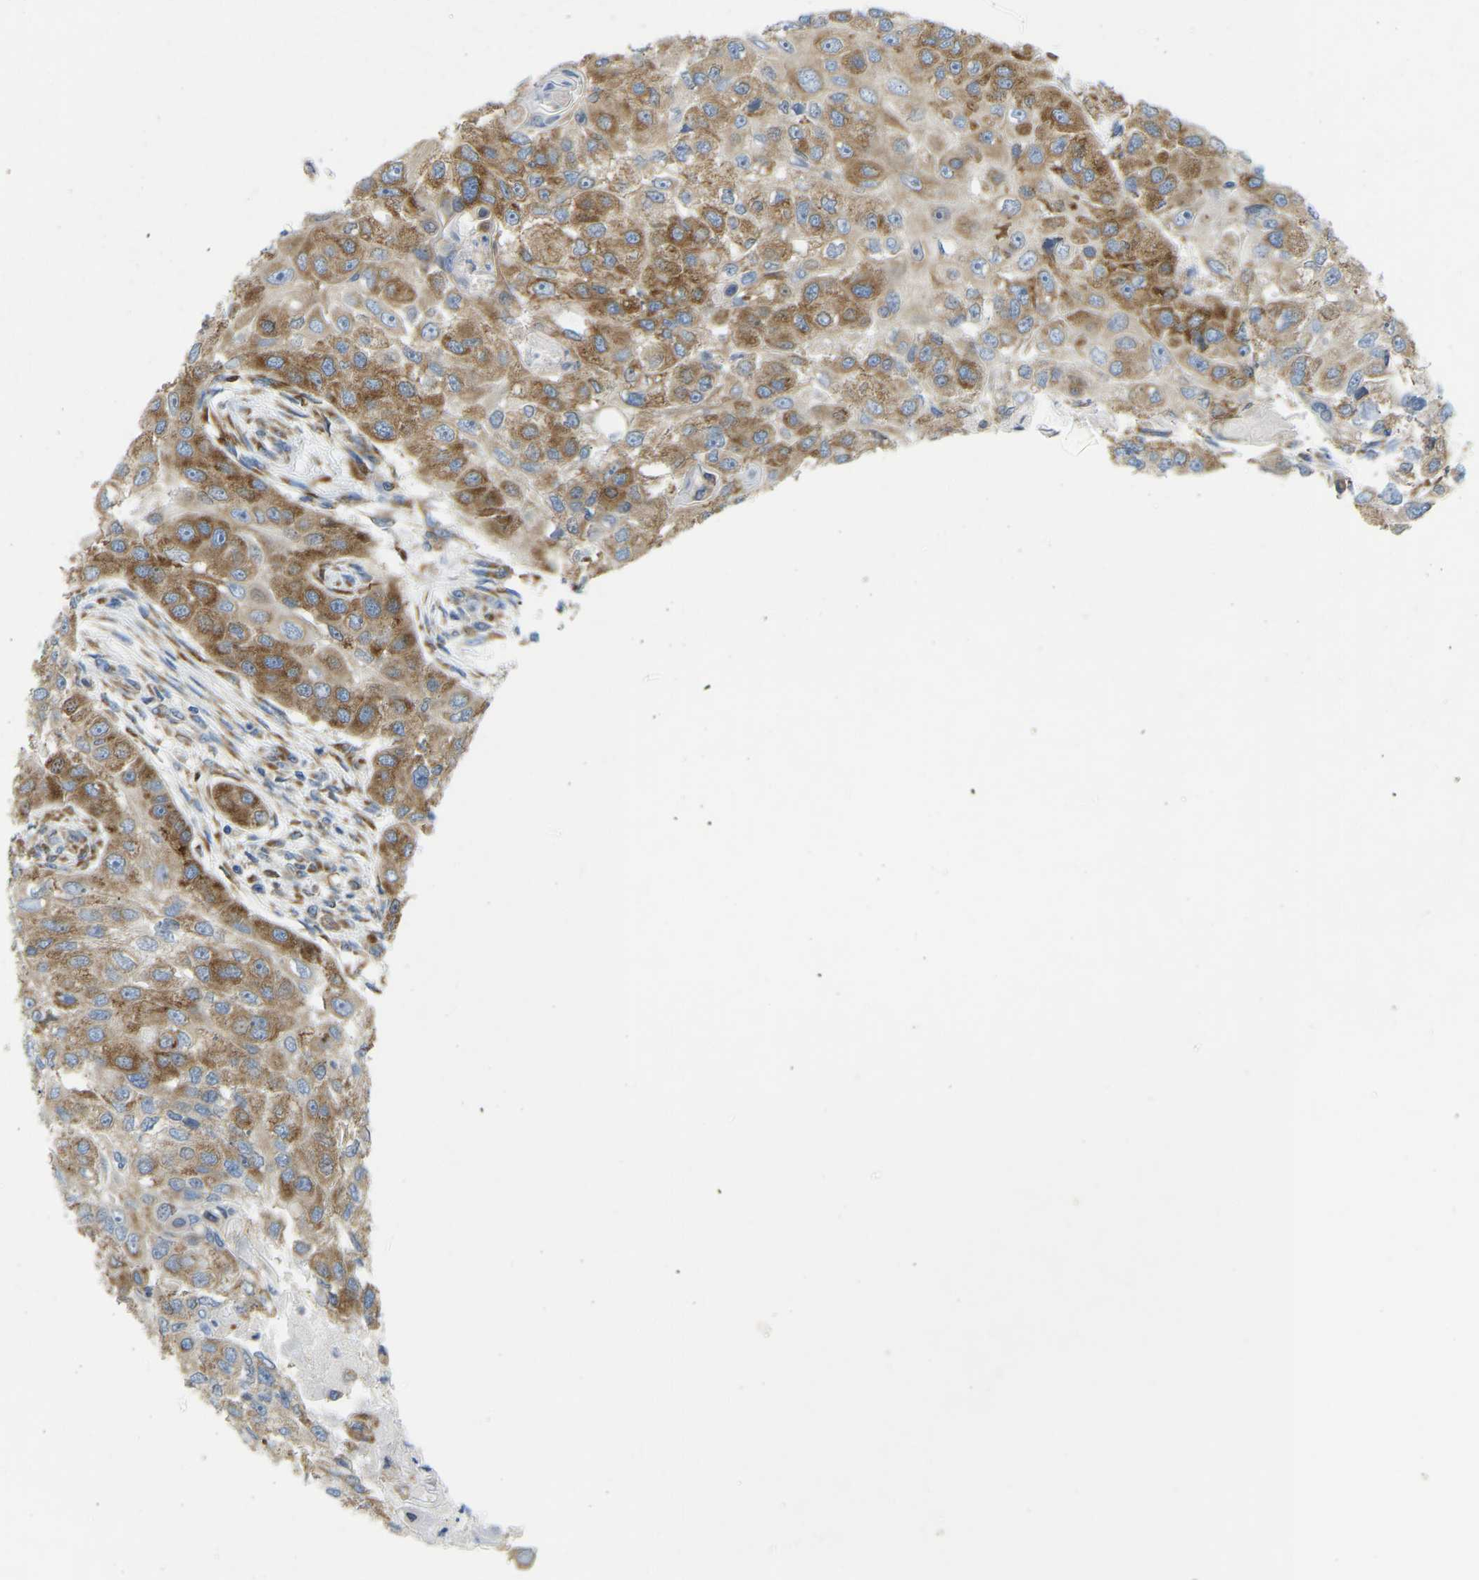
{"staining": {"intensity": "moderate", "quantity": ">75%", "location": "cytoplasmic/membranous"}, "tissue": "head and neck cancer", "cell_type": "Tumor cells", "image_type": "cancer", "snomed": [{"axis": "morphology", "description": "Normal tissue, NOS"}, {"axis": "morphology", "description": "Squamous cell carcinoma, NOS"}, {"axis": "topography", "description": "Skeletal muscle"}, {"axis": "topography", "description": "Head-Neck"}], "caption": "Protein expression analysis of human head and neck cancer reveals moderate cytoplasmic/membranous positivity in about >75% of tumor cells.", "gene": "SND1", "patient": {"sex": "male", "age": 51}}